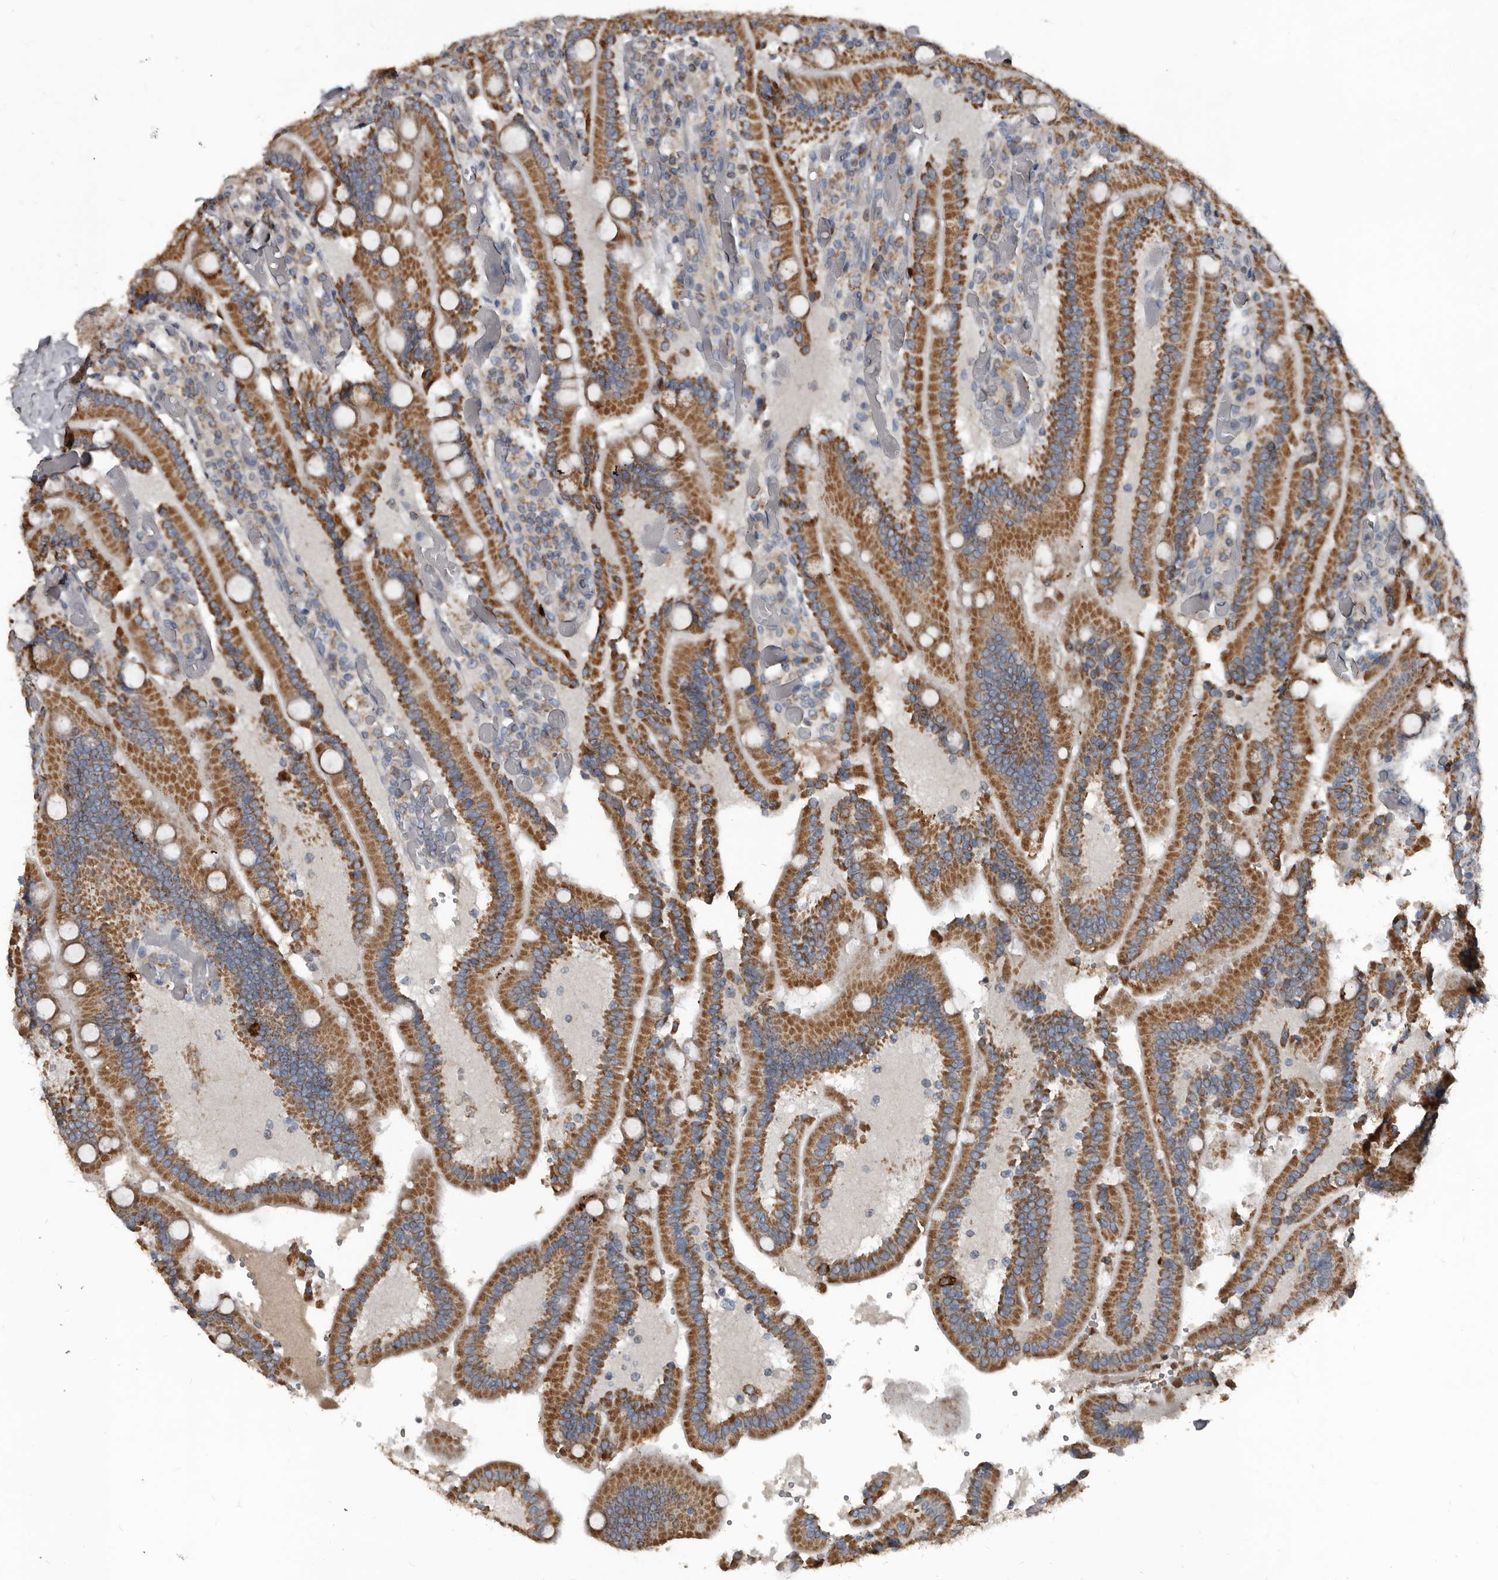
{"staining": {"intensity": "moderate", "quantity": ">75%", "location": "cytoplasmic/membranous"}, "tissue": "duodenum", "cell_type": "Glandular cells", "image_type": "normal", "snomed": [{"axis": "morphology", "description": "Normal tissue, NOS"}, {"axis": "topography", "description": "Duodenum"}], "caption": "Protein staining of benign duodenum displays moderate cytoplasmic/membranous positivity in about >75% of glandular cells. (brown staining indicates protein expression, while blue staining denotes nuclei).", "gene": "GREB1", "patient": {"sex": "female", "age": 62}}